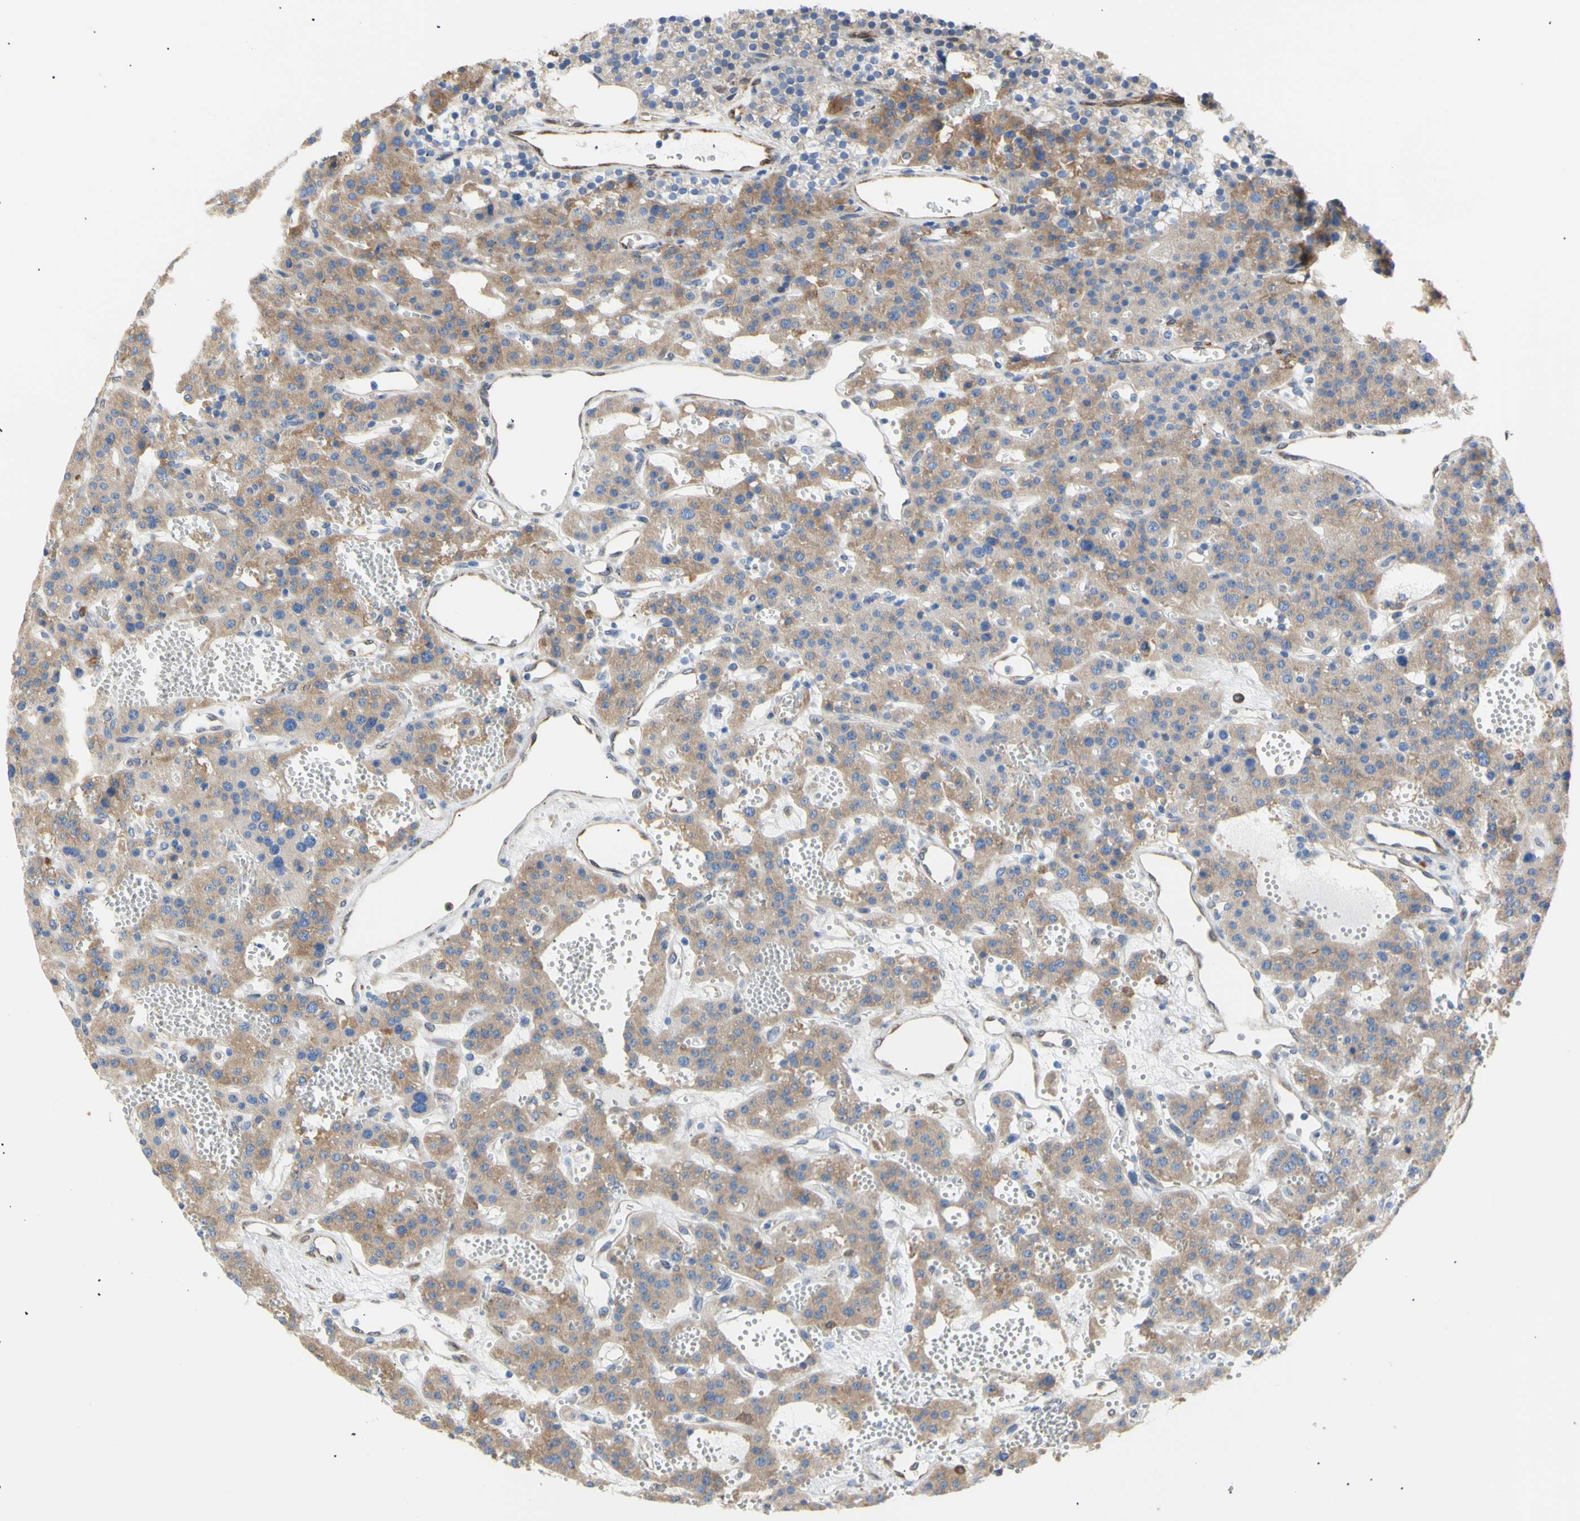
{"staining": {"intensity": "weak", "quantity": "25%-75%", "location": "cytoplasmic/membranous"}, "tissue": "parathyroid gland", "cell_type": "Glandular cells", "image_type": "normal", "snomed": [{"axis": "morphology", "description": "Normal tissue, NOS"}, {"axis": "morphology", "description": "Adenoma, NOS"}, {"axis": "topography", "description": "Parathyroid gland"}], "caption": "This photomicrograph demonstrates benign parathyroid gland stained with immunohistochemistry to label a protein in brown. The cytoplasmic/membranous of glandular cells show weak positivity for the protein. Nuclei are counter-stained blue.", "gene": "ERLIN1", "patient": {"sex": "female", "age": 81}}